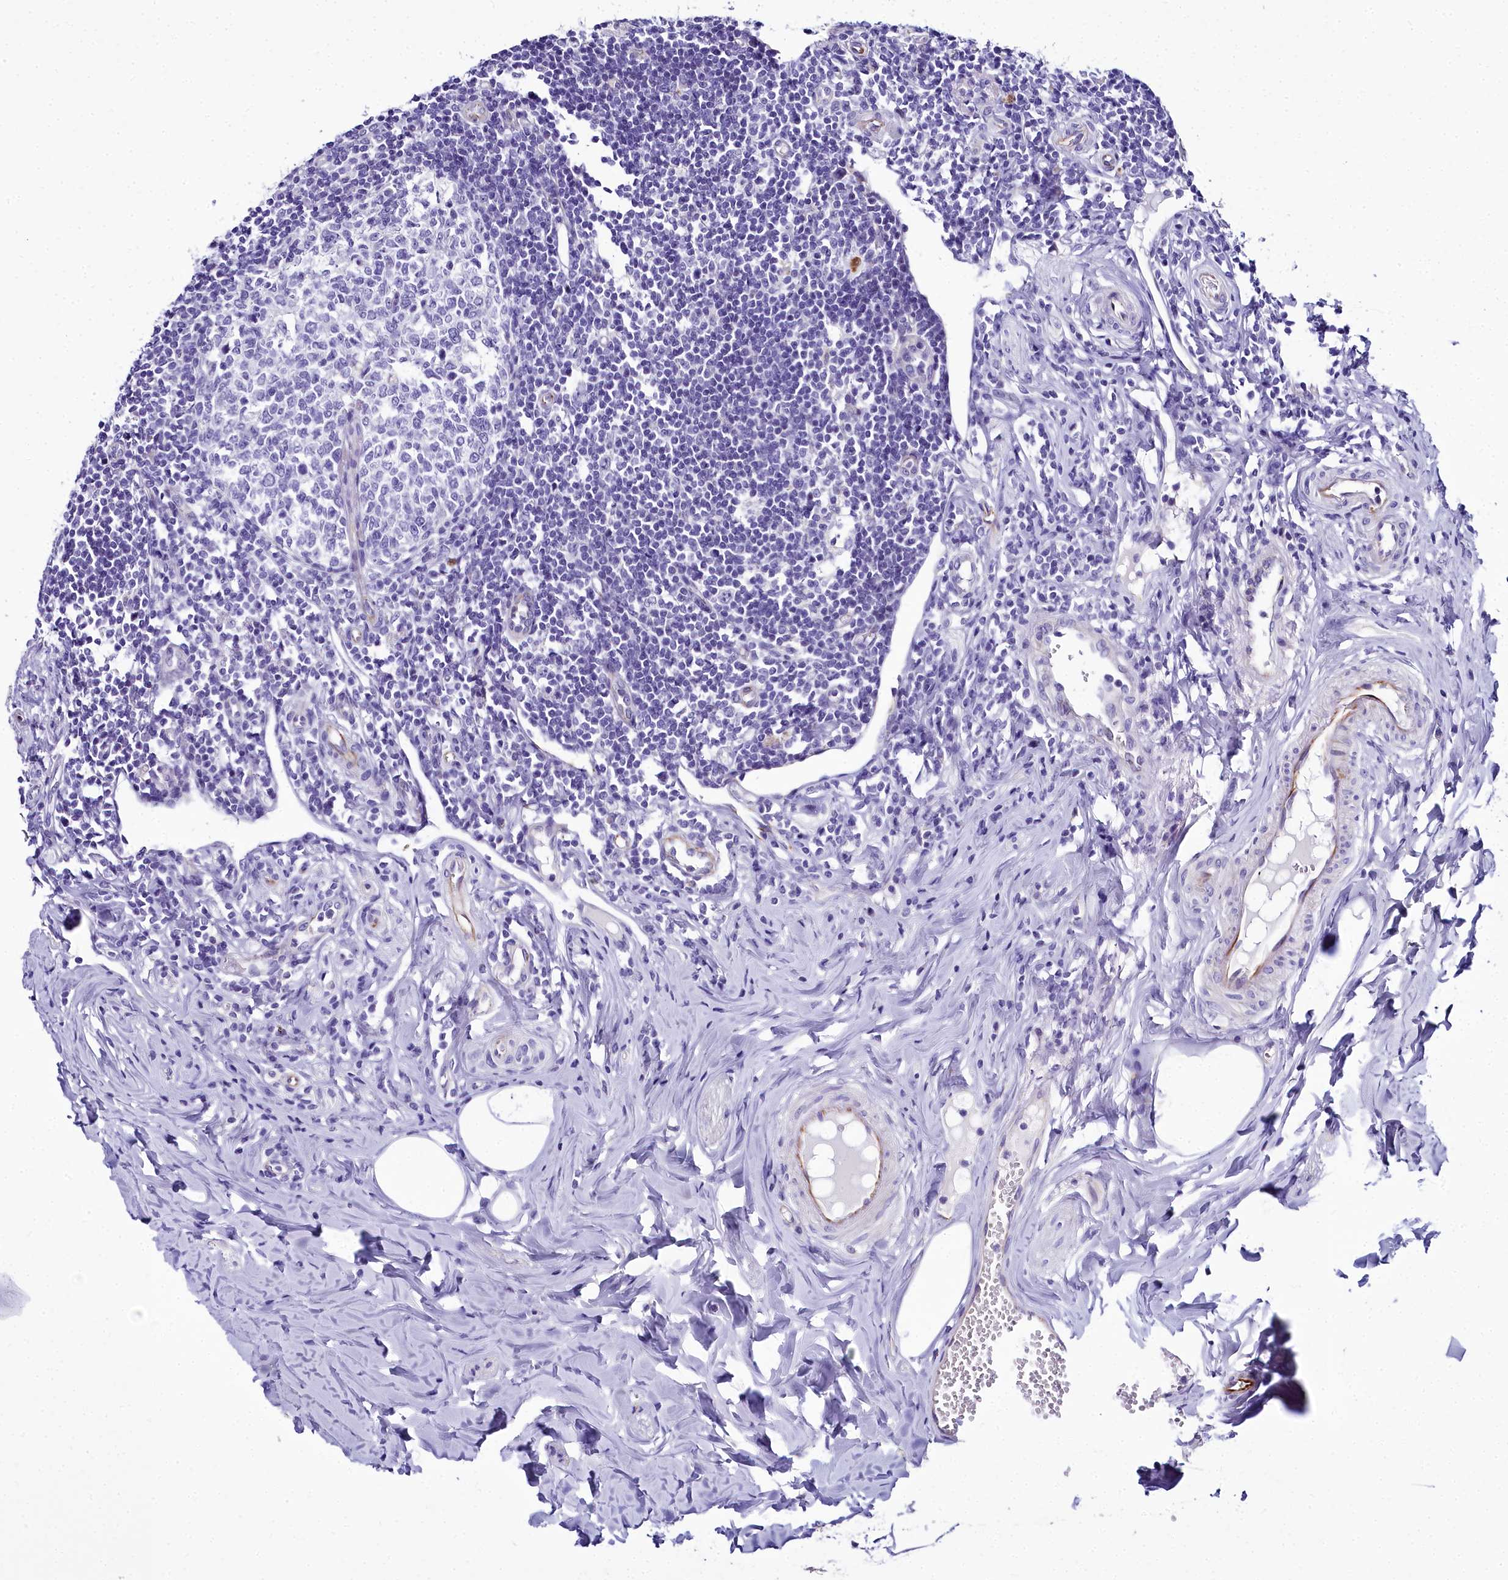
{"staining": {"intensity": "negative", "quantity": "none", "location": "none"}, "tissue": "appendix", "cell_type": "Glandular cells", "image_type": "normal", "snomed": [{"axis": "morphology", "description": "Normal tissue, NOS"}, {"axis": "topography", "description": "Appendix"}], "caption": "This is an immunohistochemistry micrograph of benign human appendix. There is no positivity in glandular cells.", "gene": "TIMM22", "patient": {"sex": "female", "age": 33}}